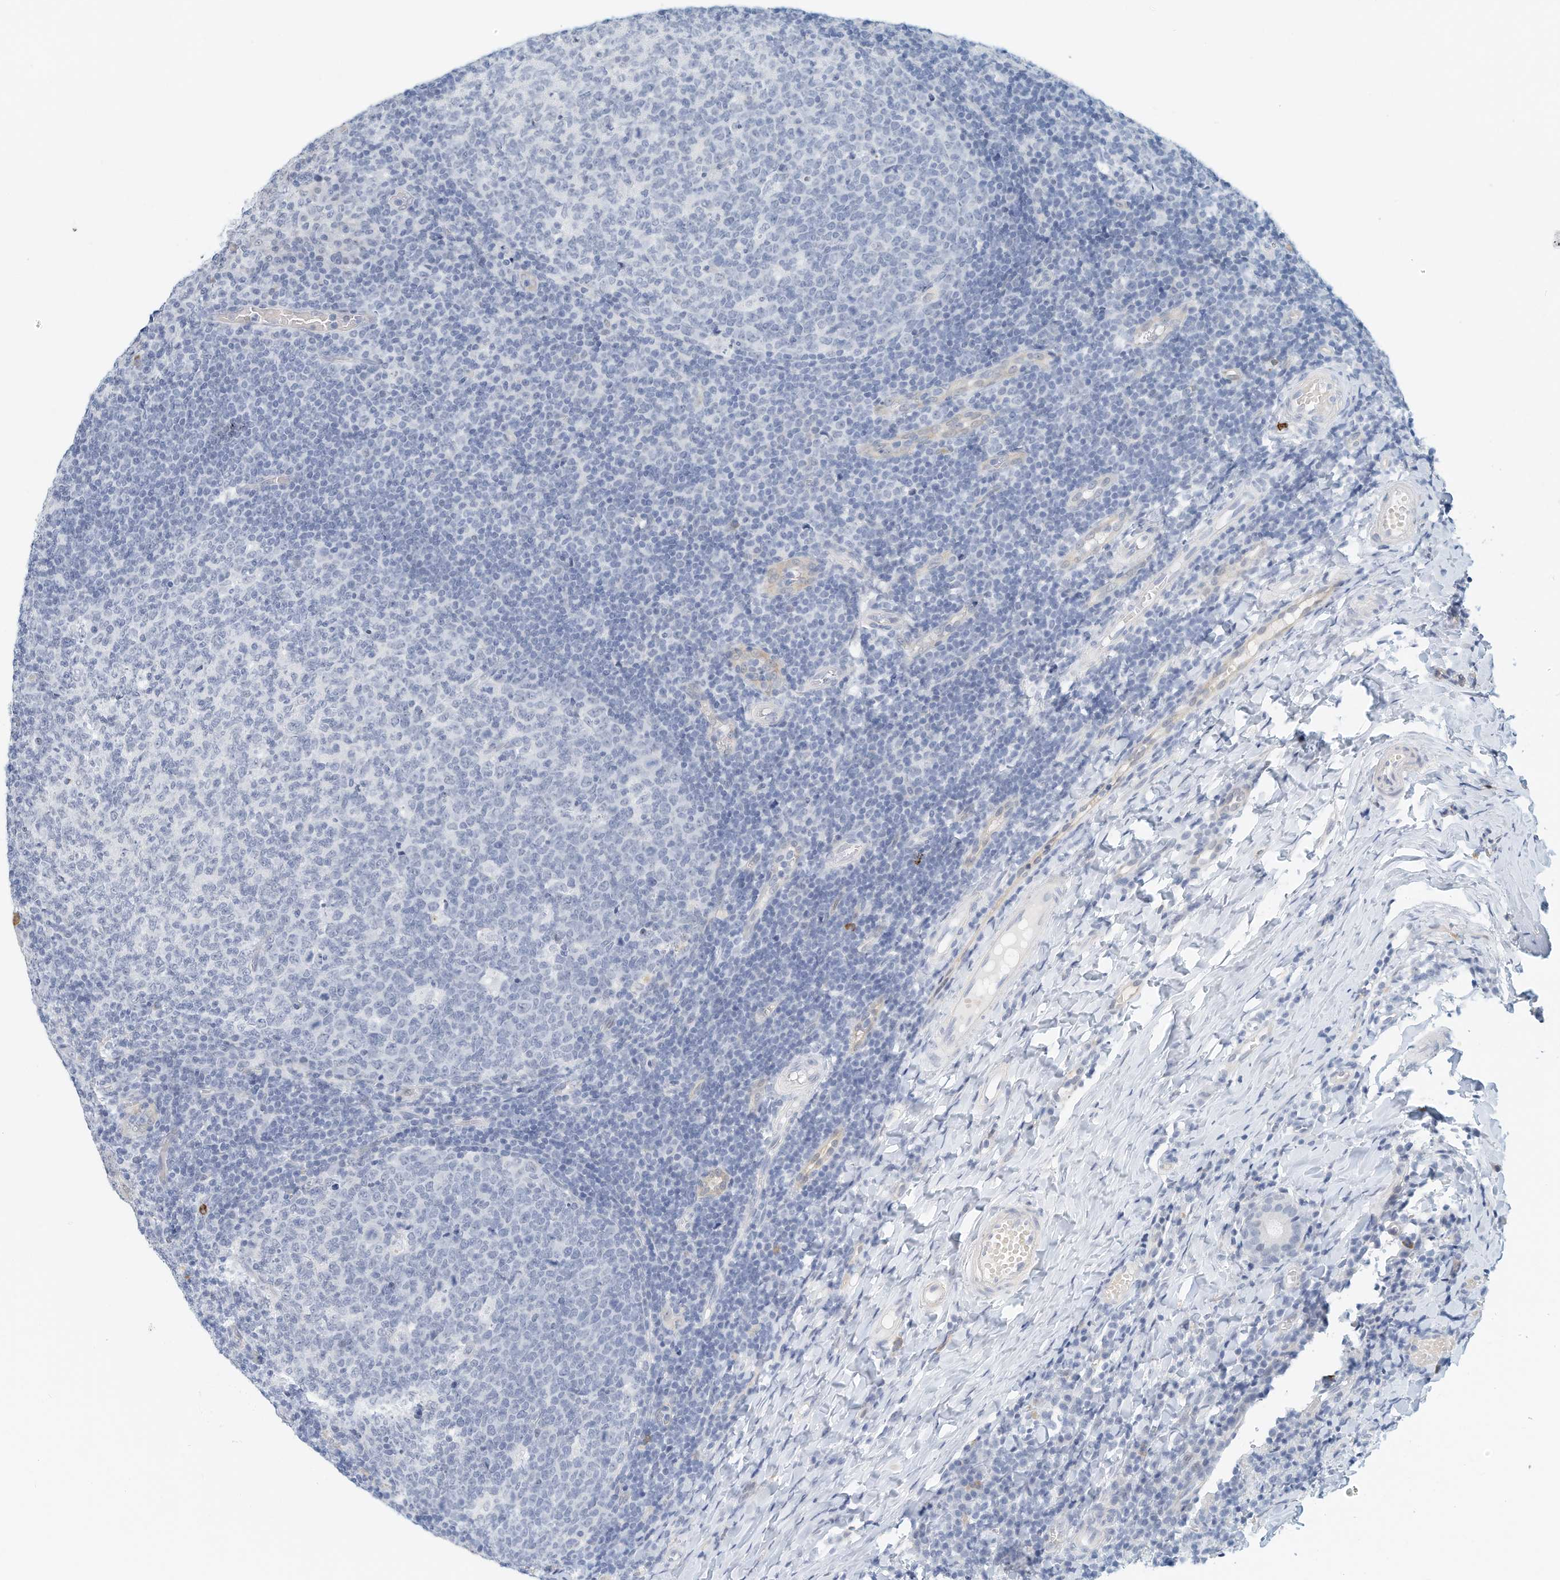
{"staining": {"intensity": "negative", "quantity": "none", "location": "none"}, "tissue": "tonsil", "cell_type": "Germinal center cells", "image_type": "normal", "snomed": [{"axis": "morphology", "description": "Normal tissue, NOS"}, {"axis": "topography", "description": "Tonsil"}], "caption": "The immunohistochemistry histopathology image has no significant expression in germinal center cells of tonsil. (Brightfield microscopy of DAB (3,3'-diaminobenzidine) IHC at high magnification).", "gene": "ARHGAP28", "patient": {"sex": "female", "age": 19}}